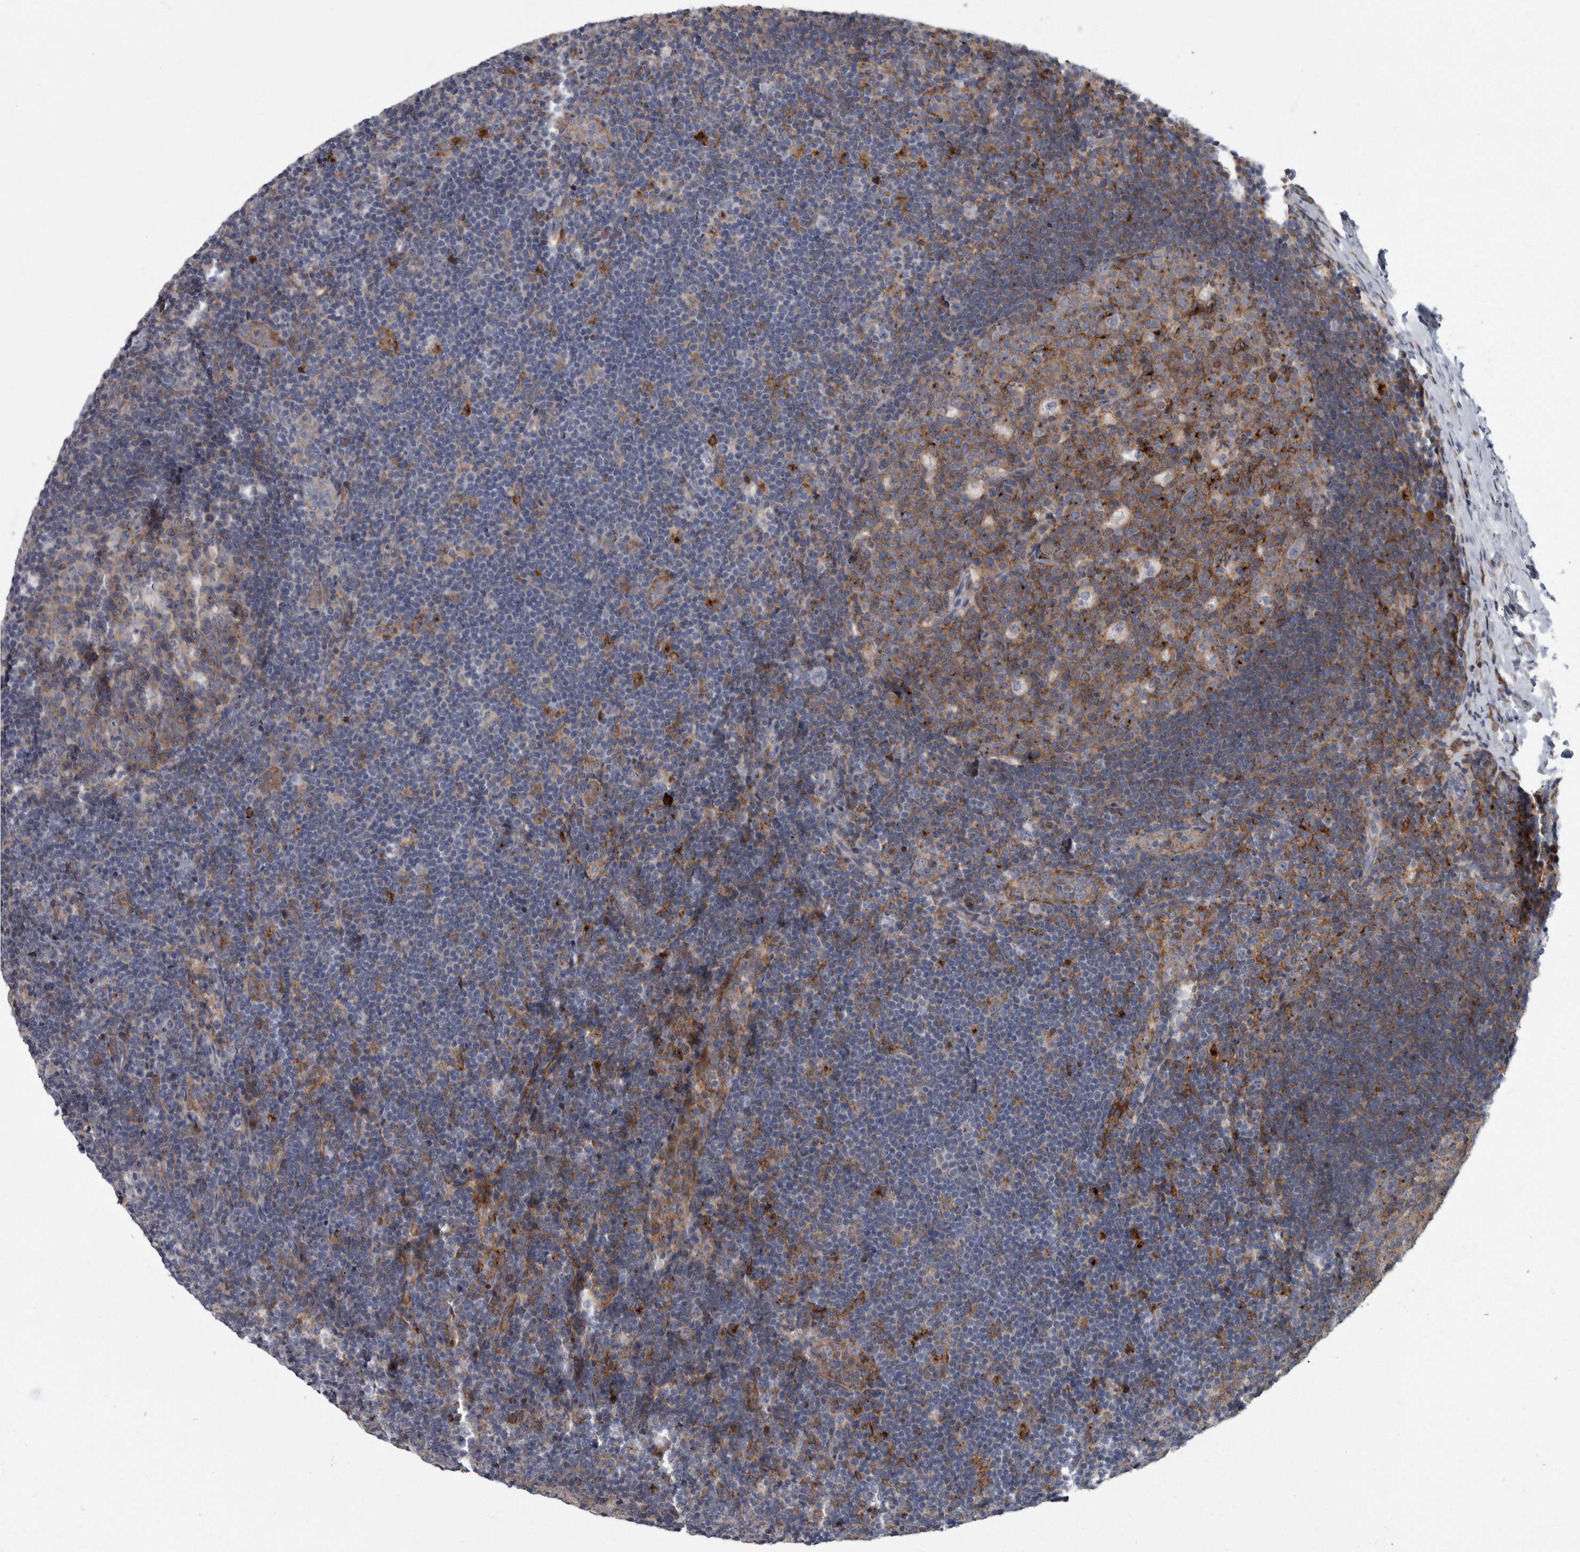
{"staining": {"intensity": "moderate", "quantity": "25%-75%", "location": "cytoplasmic/membranous"}, "tissue": "lymph node", "cell_type": "Germinal center cells", "image_type": "normal", "snomed": [{"axis": "morphology", "description": "Normal tissue, NOS"}, {"axis": "topography", "description": "Lymph node"}], "caption": "Immunohistochemistry of normal lymph node displays medium levels of moderate cytoplasmic/membranous staining in approximately 25%-75% of germinal center cells.", "gene": "CDC42BPG", "patient": {"sex": "female", "age": 22}}